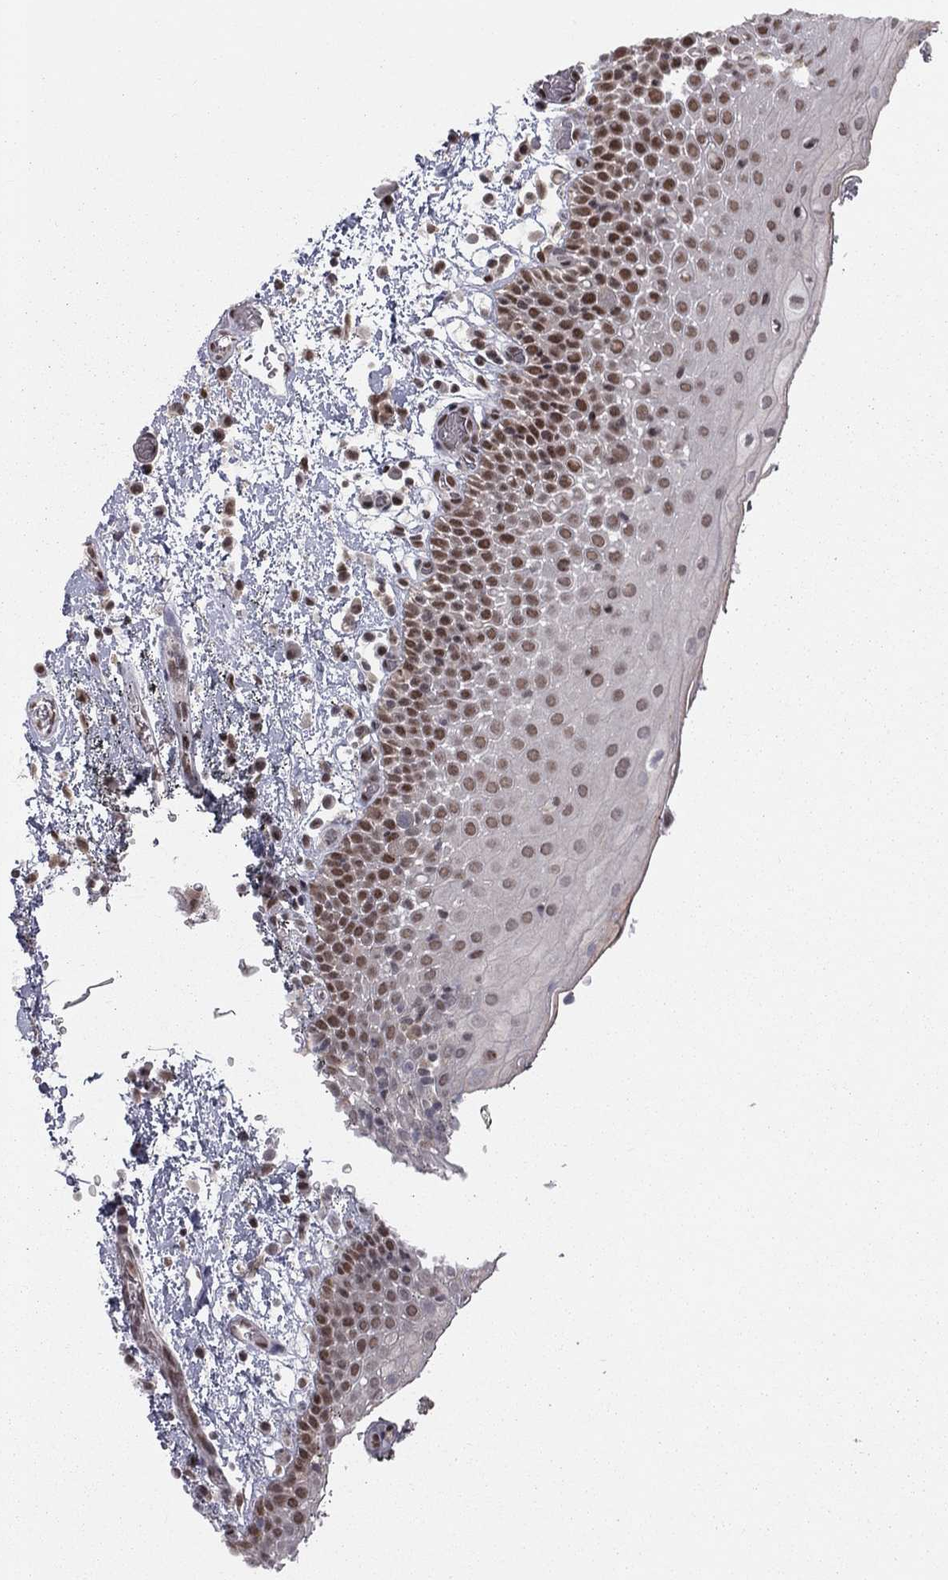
{"staining": {"intensity": "strong", "quantity": "<25%", "location": "nuclear"}, "tissue": "oral mucosa", "cell_type": "Squamous epithelial cells", "image_type": "normal", "snomed": [{"axis": "morphology", "description": "Normal tissue, NOS"}, {"axis": "morphology", "description": "Squamous cell carcinoma, NOS"}, {"axis": "topography", "description": "Oral tissue"}, {"axis": "topography", "description": "Tounge, NOS"}, {"axis": "topography", "description": "Head-Neck"}], "caption": "IHC staining of normal oral mucosa, which demonstrates medium levels of strong nuclear positivity in about <25% of squamous epithelial cells indicating strong nuclear protein staining. The staining was performed using DAB (brown) for protein detection and nuclei were counterstained in hematoxylin (blue).", "gene": "NFYB", "patient": {"sex": "female", "age": 80}}